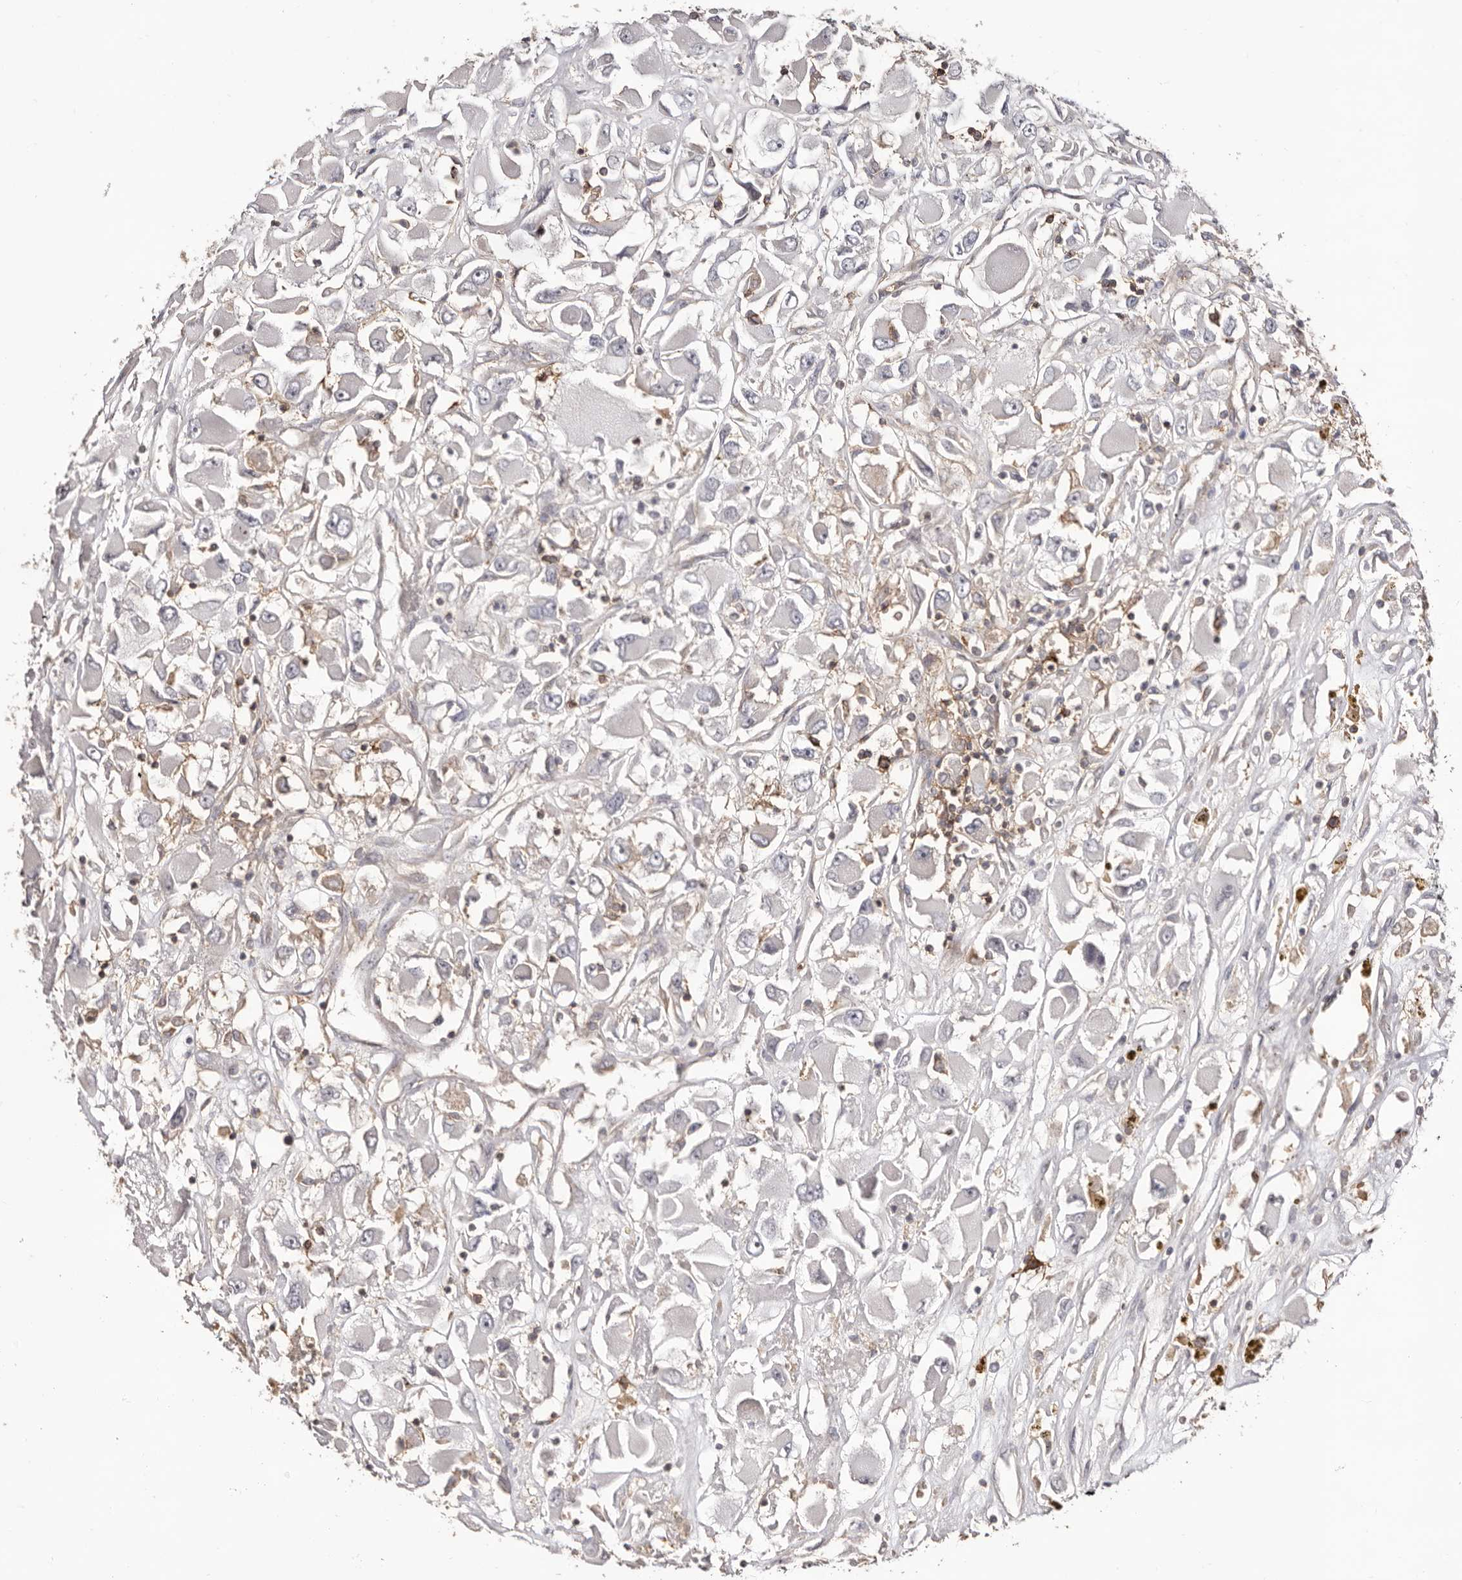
{"staining": {"intensity": "weak", "quantity": "<25%", "location": "cytoplasmic/membranous"}, "tissue": "renal cancer", "cell_type": "Tumor cells", "image_type": "cancer", "snomed": [{"axis": "morphology", "description": "Adenocarcinoma, NOS"}, {"axis": "topography", "description": "Kidney"}], "caption": "Immunohistochemistry (IHC) image of human adenocarcinoma (renal) stained for a protein (brown), which exhibits no staining in tumor cells.", "gene": "MMACHC", "patient": {"sex": "female", "age": 52}}